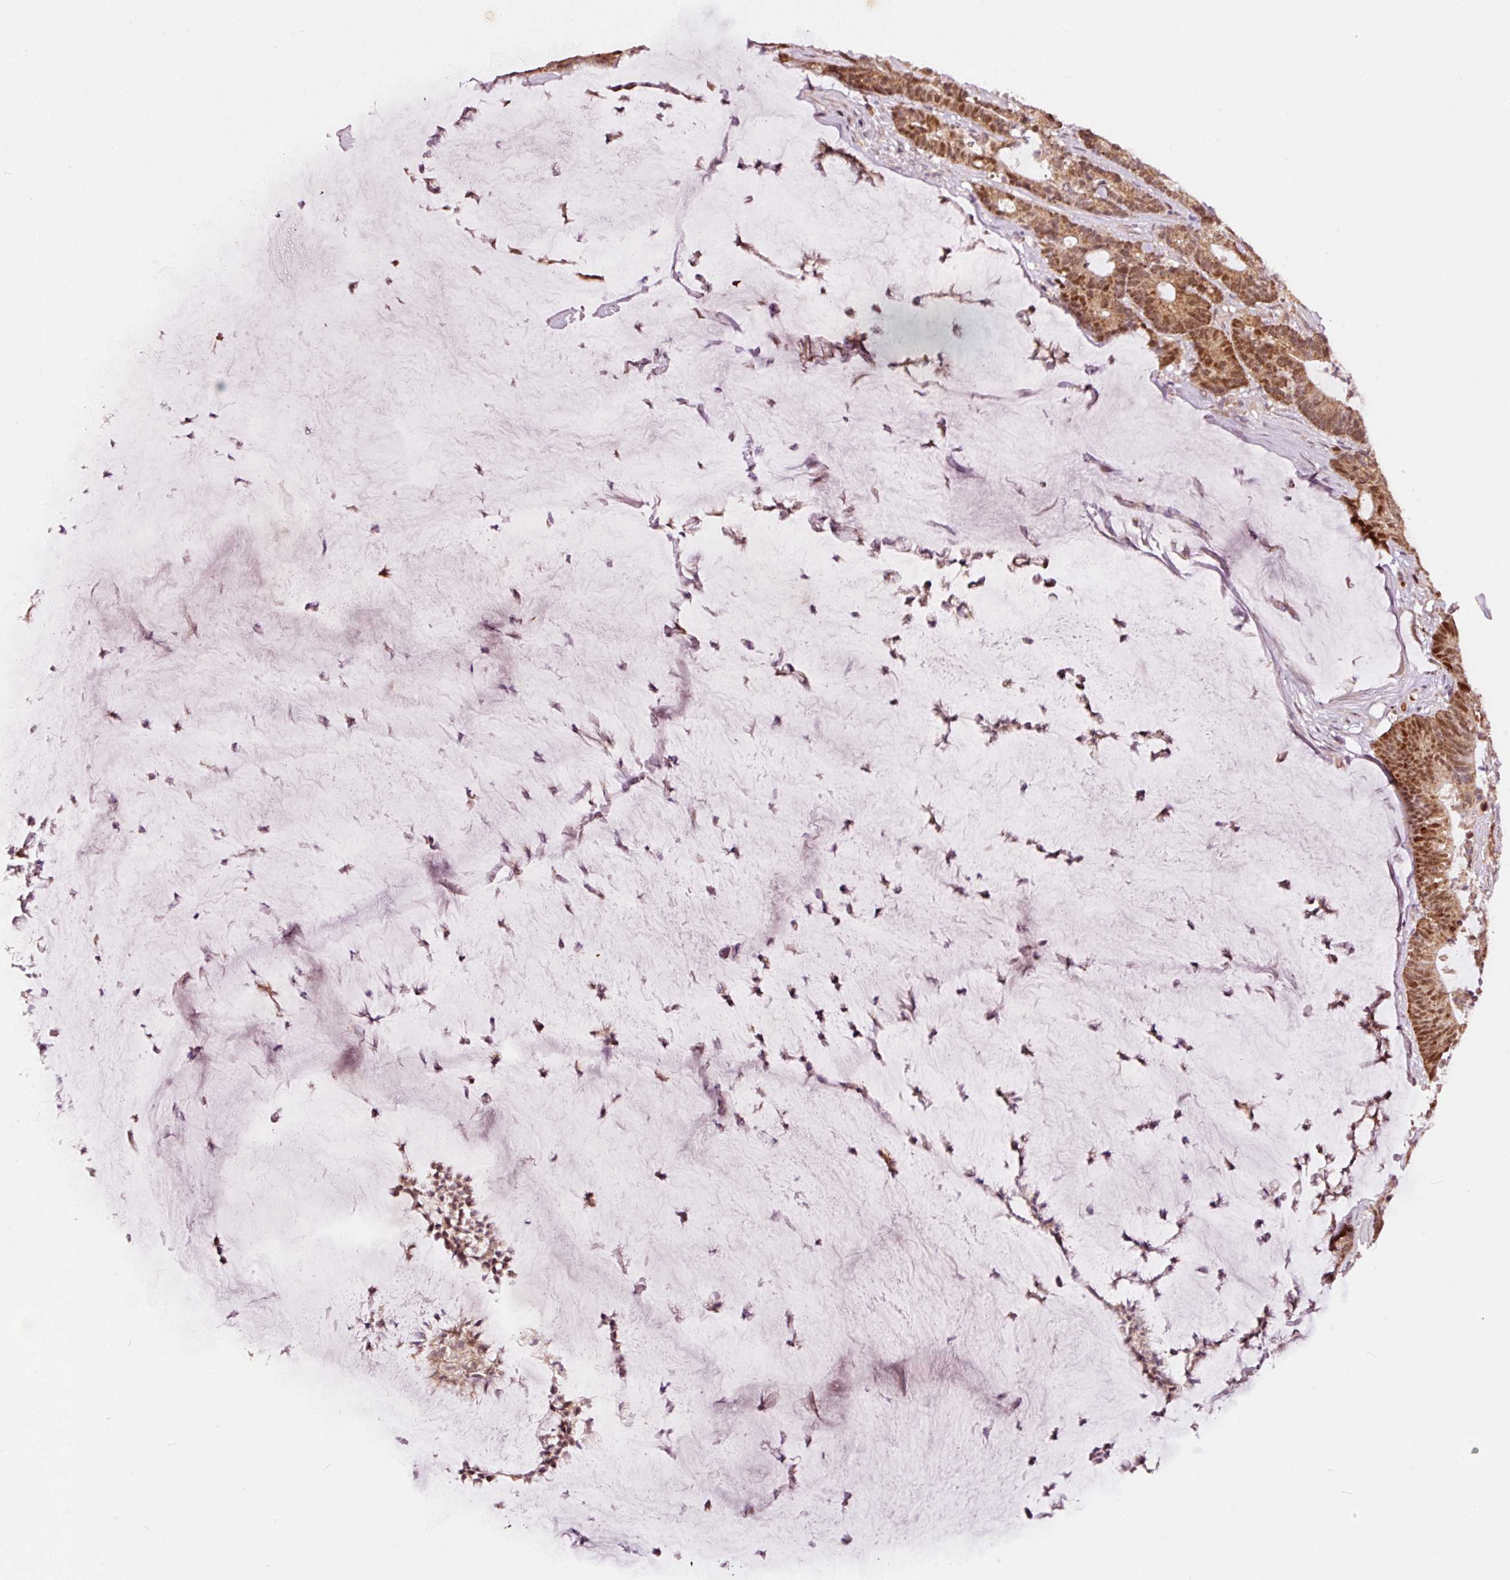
{"staining": {"intensity": "moderate", "quantity": ">75%", "location": "cytoplasmic/membranous,nuclear"}, "tissue": "colorectal cancer", "cell_type": "Tumor cells", "image_type": "cancer", "snomed": [{"axis": "morphology", "description": "Adenocarcinoma, NOS"}, {"axis": "topography", "description": "Colon"}], "caption": "Colorectal cancer (adenocarcinoma) was stained to show a protein in brown. There is medium levels of moderate cytoplasmic/membranous and nuclear expression in about >75% of tumor cells.", "gene": "RFC4", "patient": {"sex": "female", "age": 84}}